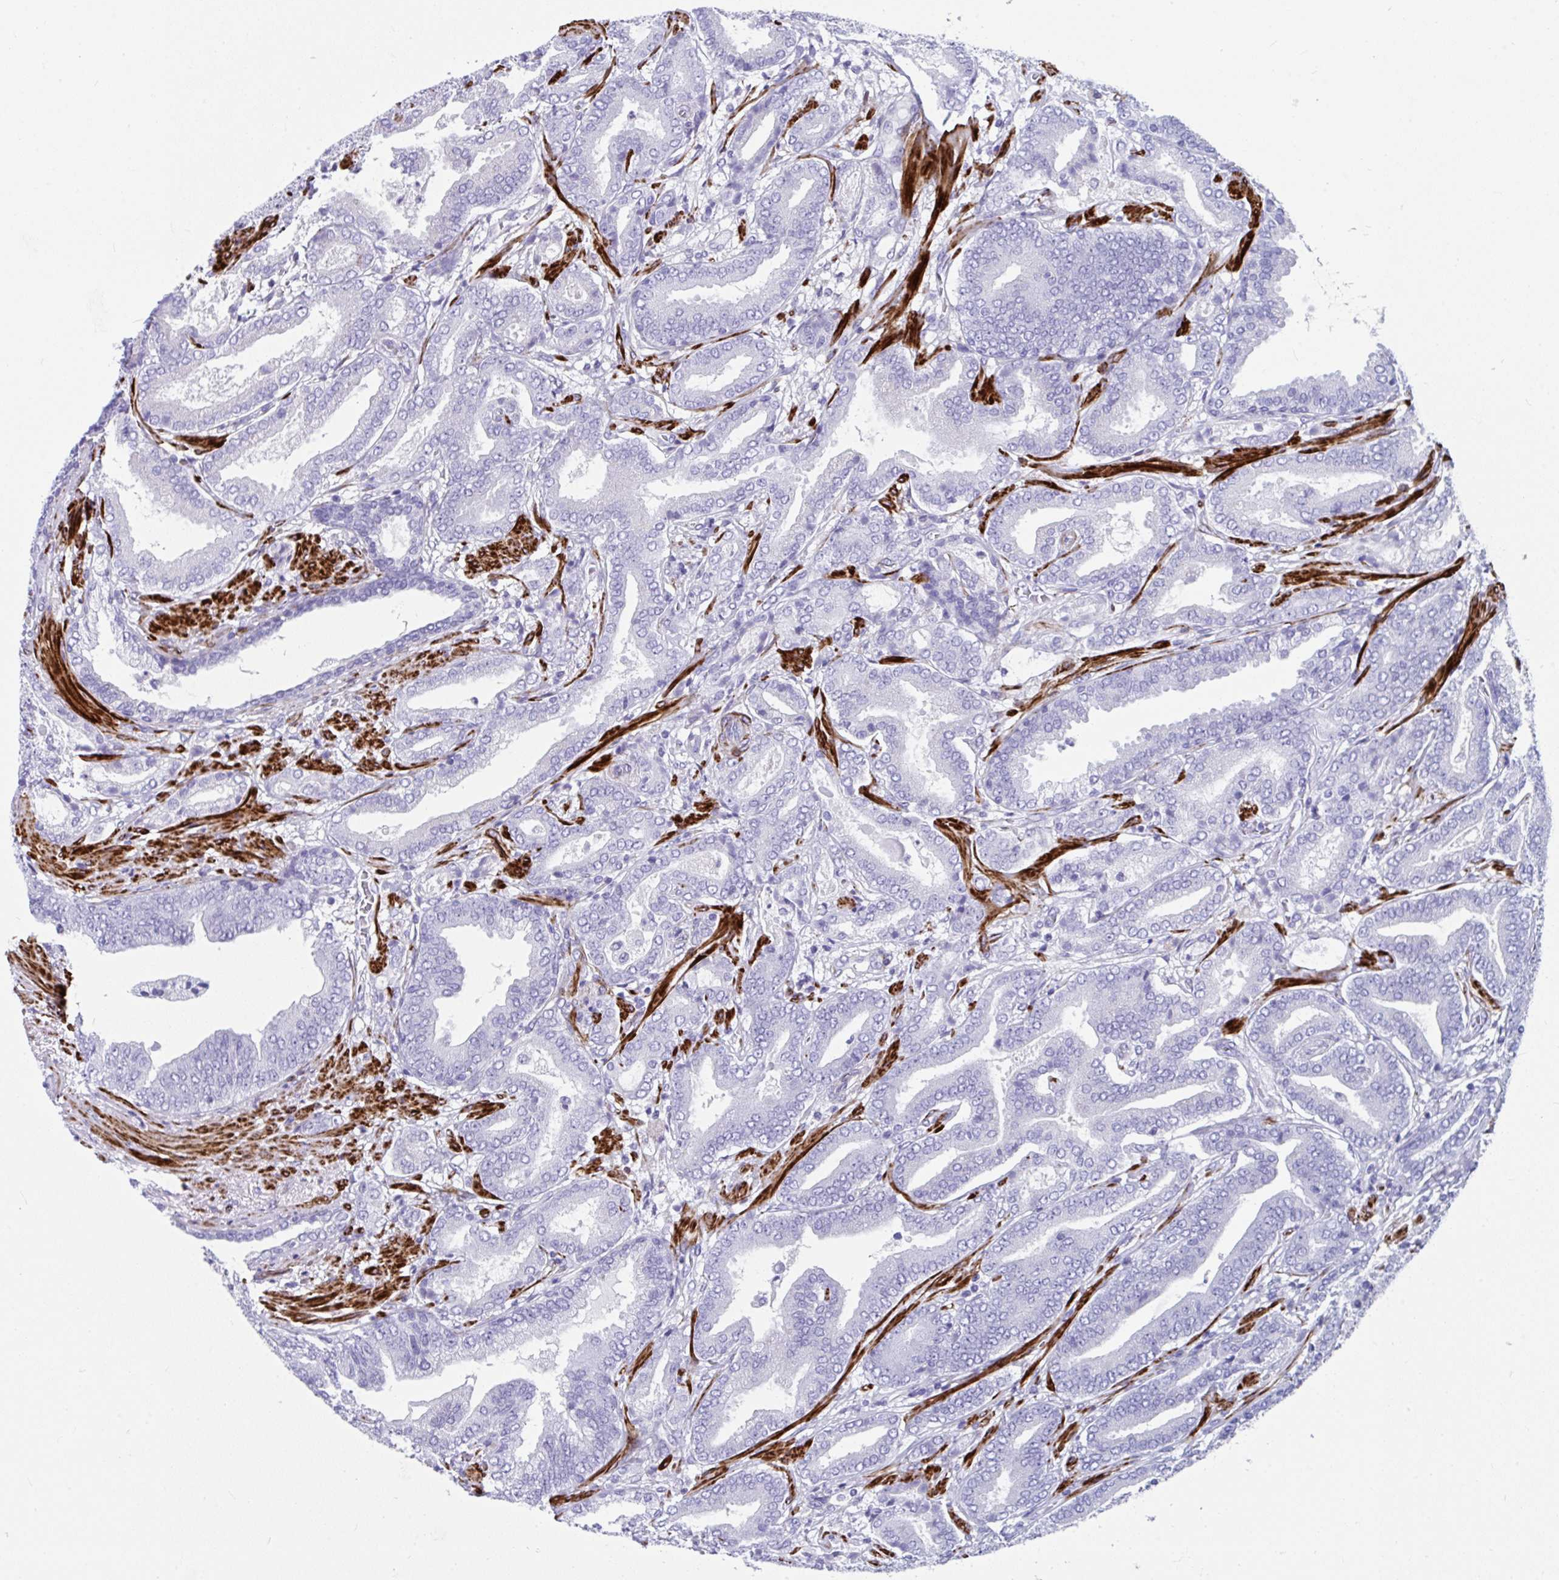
{"staining": {"intensity": "negative", "quantity": "none", "location": "none"}, "tissue": "prostate cancer", "cell_type": "Tumor cells", "image_type": "cancer", "snomed": [{"axis": "morphology", "description": "Adenocarcinoma, High grade"}, {"axis": "topography", "description": "Prostate"}], "caption": "Image shows no significant protein staining in tumor cells of prostate cancer (high-grade adenocarcinoma).", "gene": "GRXCR2", "patient": {"sex": "male", "age": 62}}